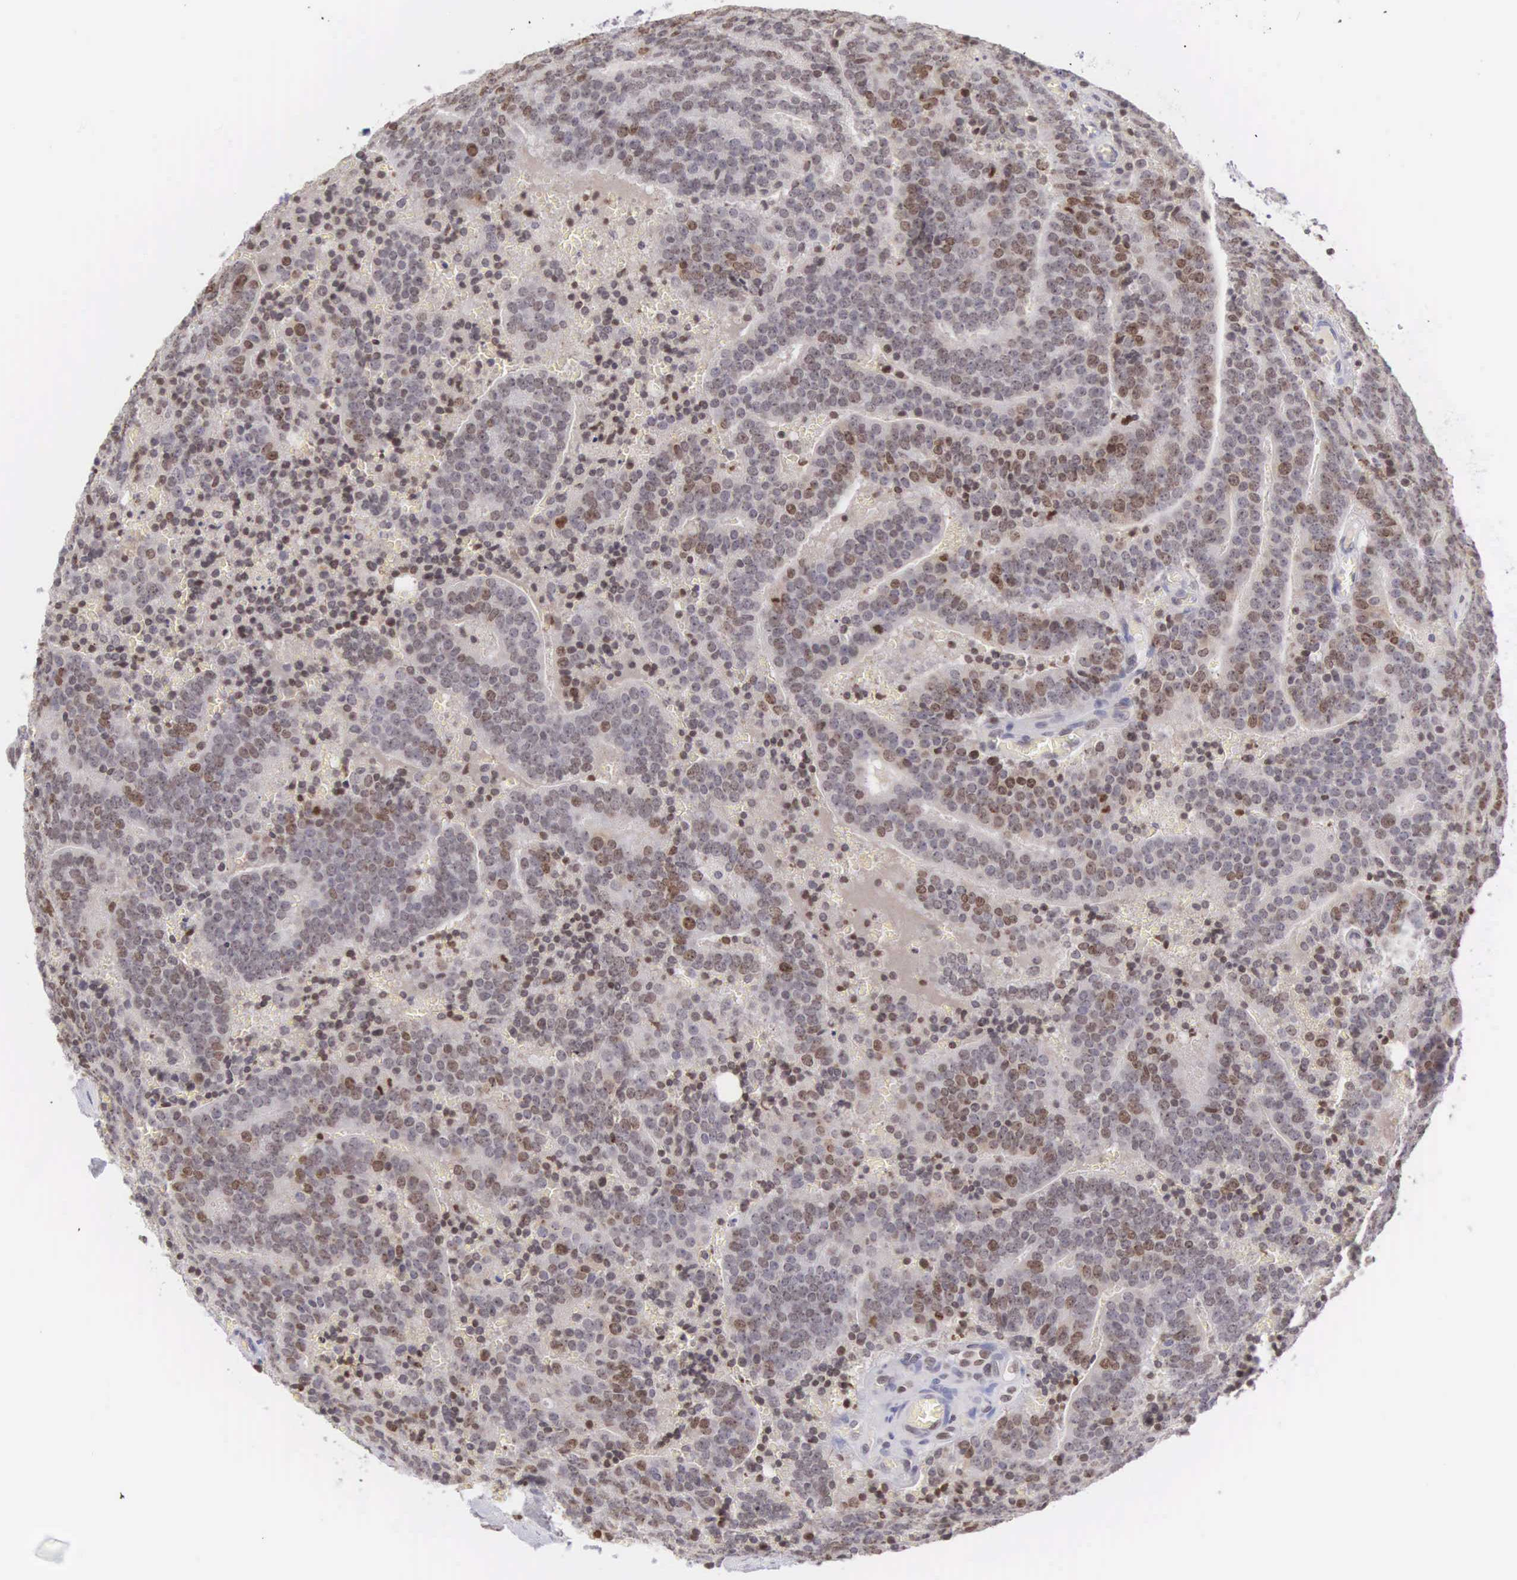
{"staining": {"intensity": "weak", "quantity": "25%-75%", "location": "nuclear"}, "tissue": "prostate cancer", "cell_type": "Tumor cells", "image_type": "cancer", "snomed": [{"axis": "morphology", "description": "Adenocarcinoma, Medium grade"}, {"axis": "topography", "description": "Prostate"}], "caption": "Prostate cancer (adenocarcinoma (medium-grade)) stained with a protein marker exhibits weak staining in tumor cells.", "gene": "VRK1", "patient": {"sex": "male", "age": 65}}